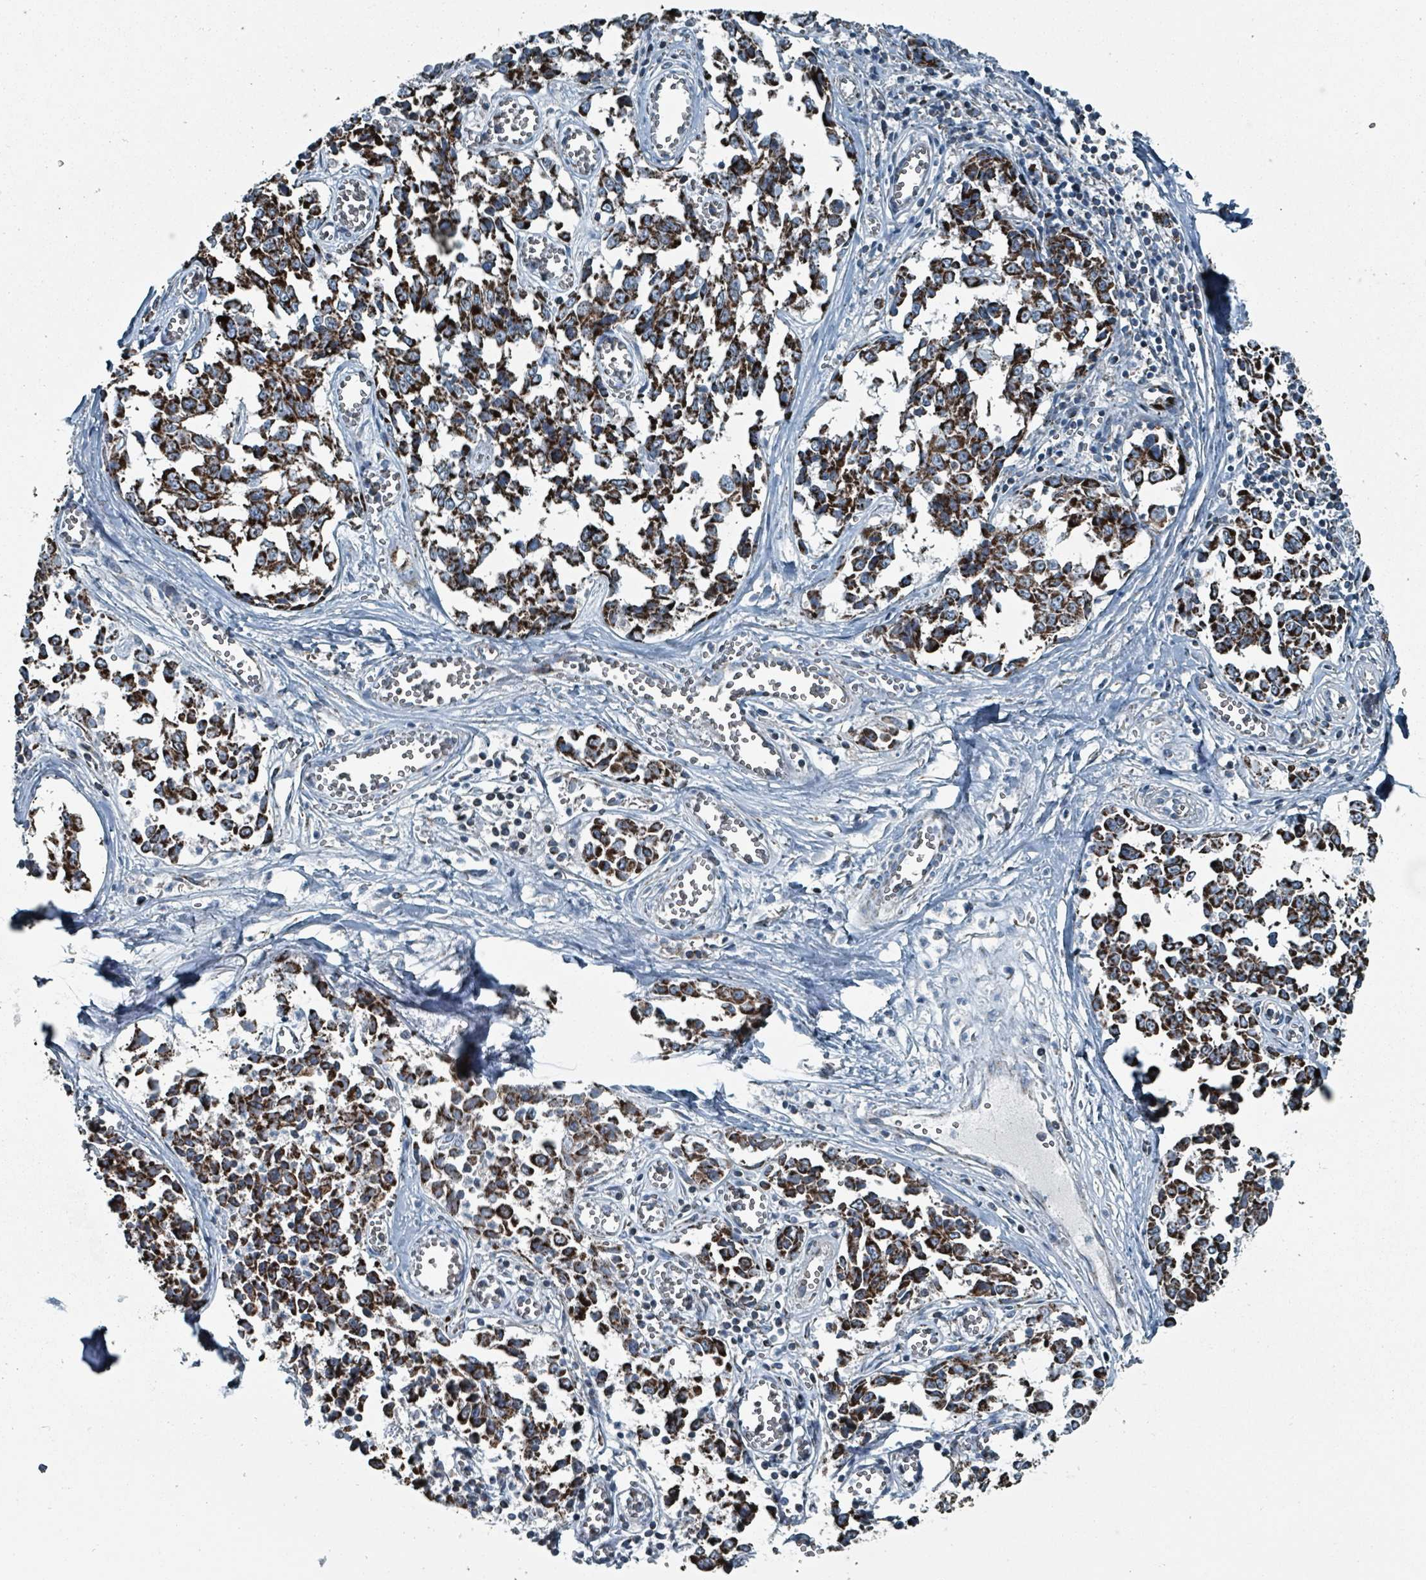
{"staining": {"intensity": "strong", "quantity": ">75%", "location": "cytoplasmic/membranous"}, "tissue": "melanoma", "cell_type": "Tumor cells", "image_type": "cancer", "snomed": [{"axis": "morphology", "description": "Malignant melanoma, NOS"}, {"axis": "topography", "description": "Skin"}], "caption": "Protein staining of melanoma tissue exhibits strong cytoplasmic/membranous expression in about >75% of tumor cells.", "gene": "ABHD18", "patient": {"sex": "female", "age": 64}}